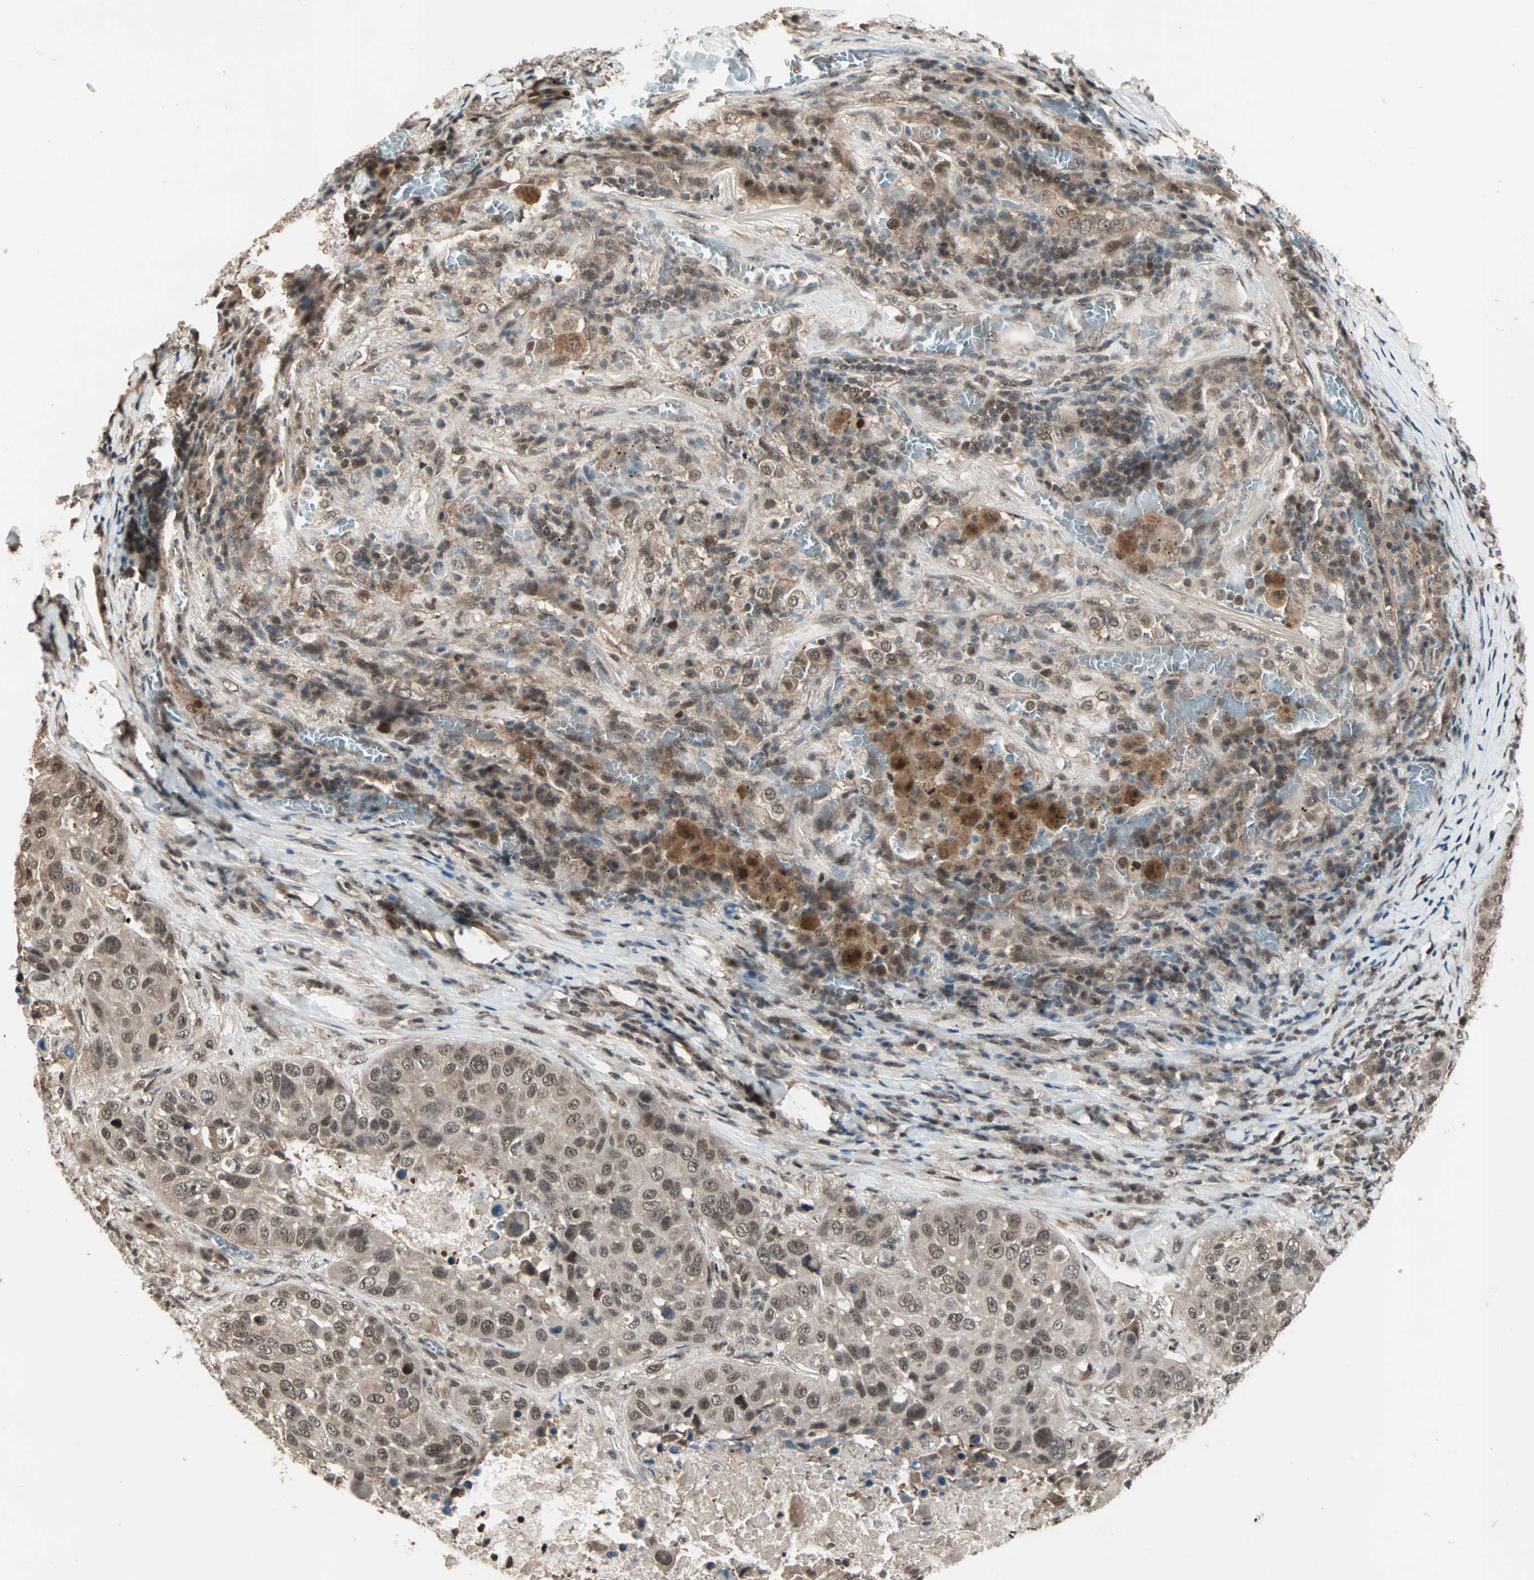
{"staining": {"intensity": "moderate", "quantity": ">75%", "location": "nuclear"}, "tissue": "lung cancer", "cell_type": "Tumor cells", "image_type": "cancer", "snomed": [{"axis": "morphology", "description": "Squamous cell carcinoma, NOS"}, {"axis": "topography", "description": "Lung"}], "caption": "This photomicrograph displays immunohistochemistry staining of human lung cancer (squamous cell carcinoma), with medium moderate nuclear expression in approximately >75% of tumor cells.", "gene": "ZNF701", "patient": {"sex": "male", "age": 57}}